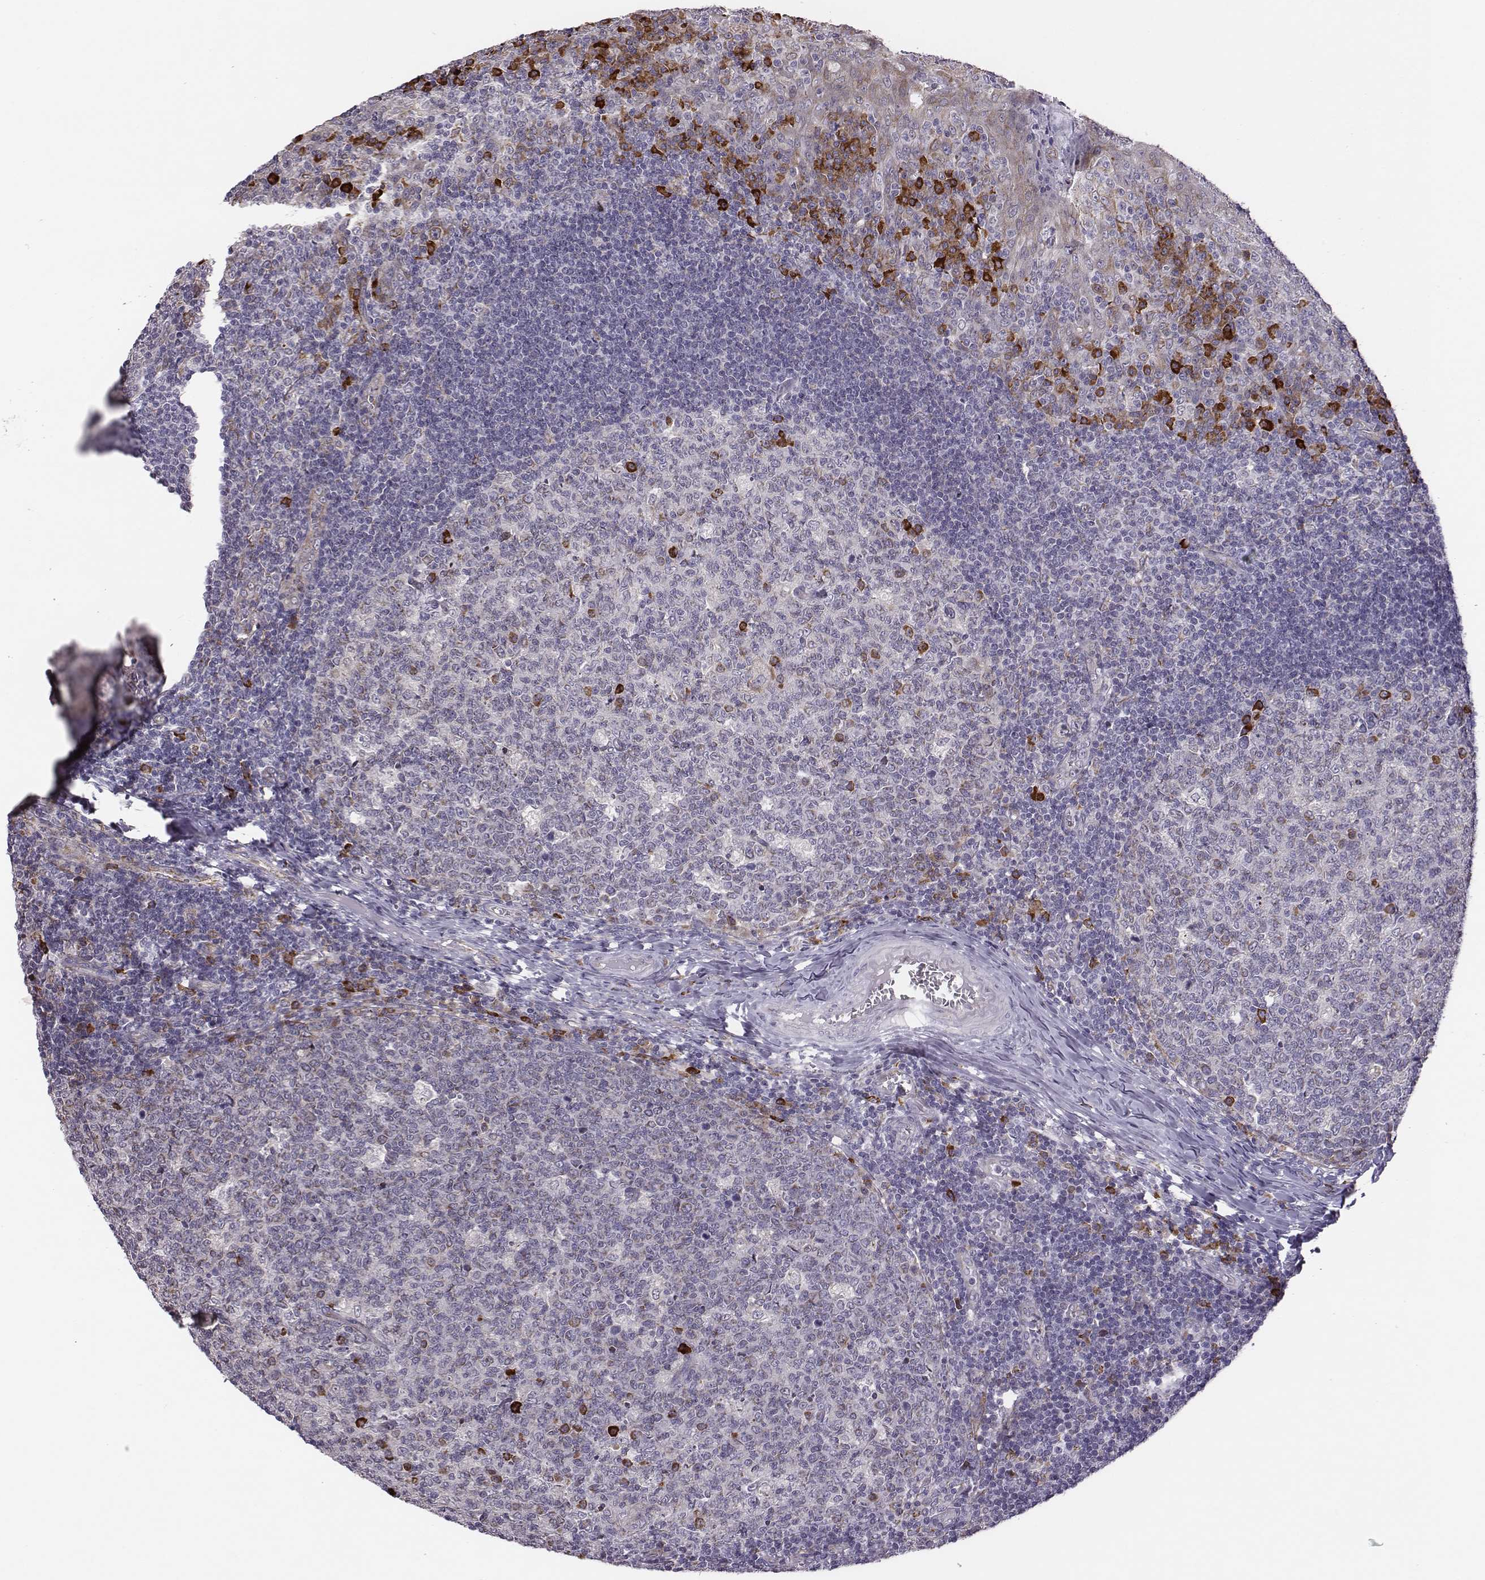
{"staining": {"intensity": "strong", "quantity": "<25%", "location": "cytoplasmic/membranous"}, "tissue": "tonsil", "cell_type": "Germinal center cells", "image_type": "normal", "snomed": [{"axis": "morphology", "description": "Normal tissue, NOS"}, {"axis": "topography", "description": "Tonsil"}], "caption": "High-power microscopy captured an immunohistochemistry (IHC) image of normal tonsil, revealing strong cytoplasmic/membranous positivity in approximately <25% of germinal center cells.", "gene": "SELENOI", "patient": {"sex": "female", "age": 13}}